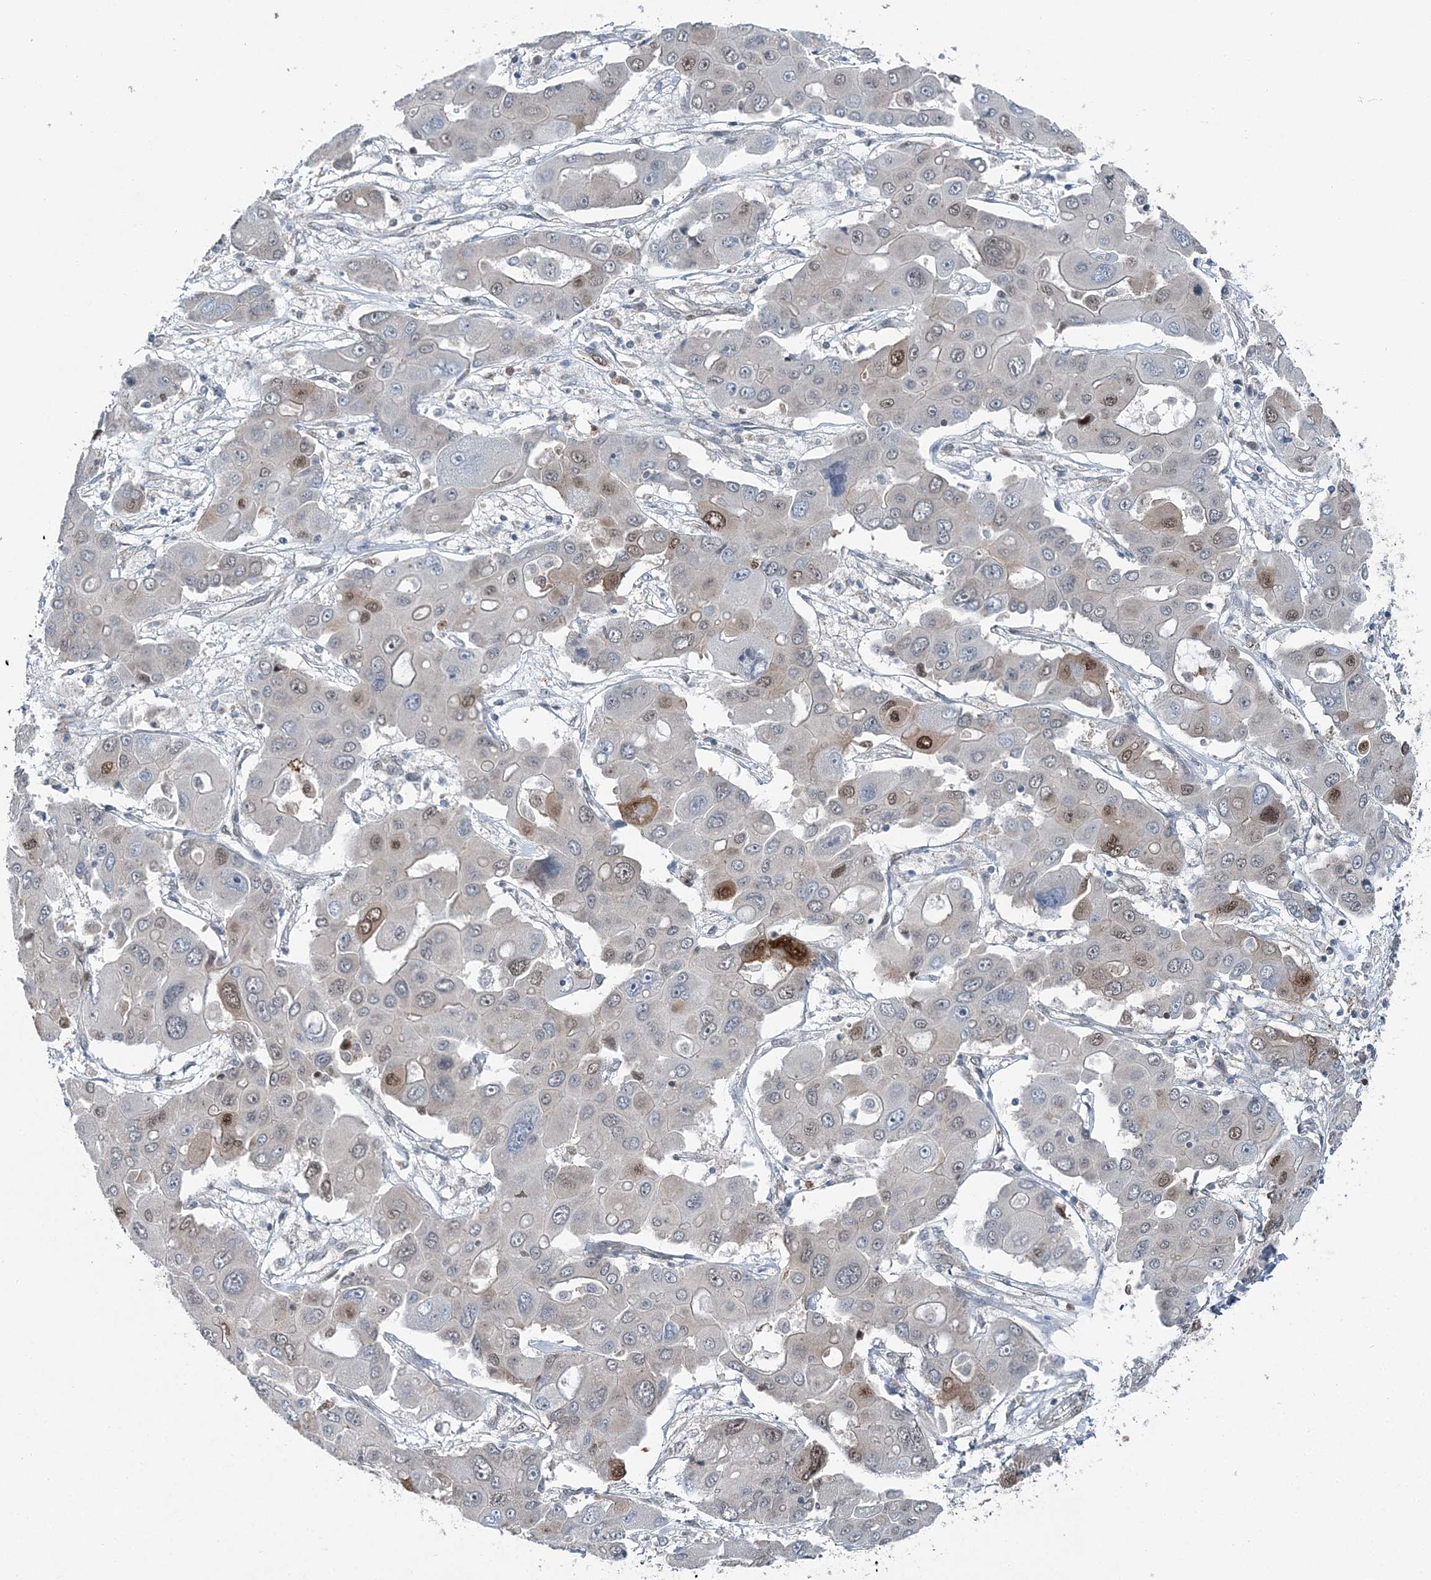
{"staining": {"intensity": "moderate", "quantity": "<25%", "location": "nuclear"}, "tissue": "liver cancer", "cell_type": "Tumor cells", "image_type": "cancer", "snomed": [{"axis": "morphology", "description": "Cholangiocarcinoma"}, {"axis": "topography", "description": "Liver"}], "caption": "Immunohistochemical staining of liver cancer displays low levels of moderate nuclear positivity in about <25% of tumor cells.", "gene": "HAT1", "patient": {"sex": "male", "age": 67}}